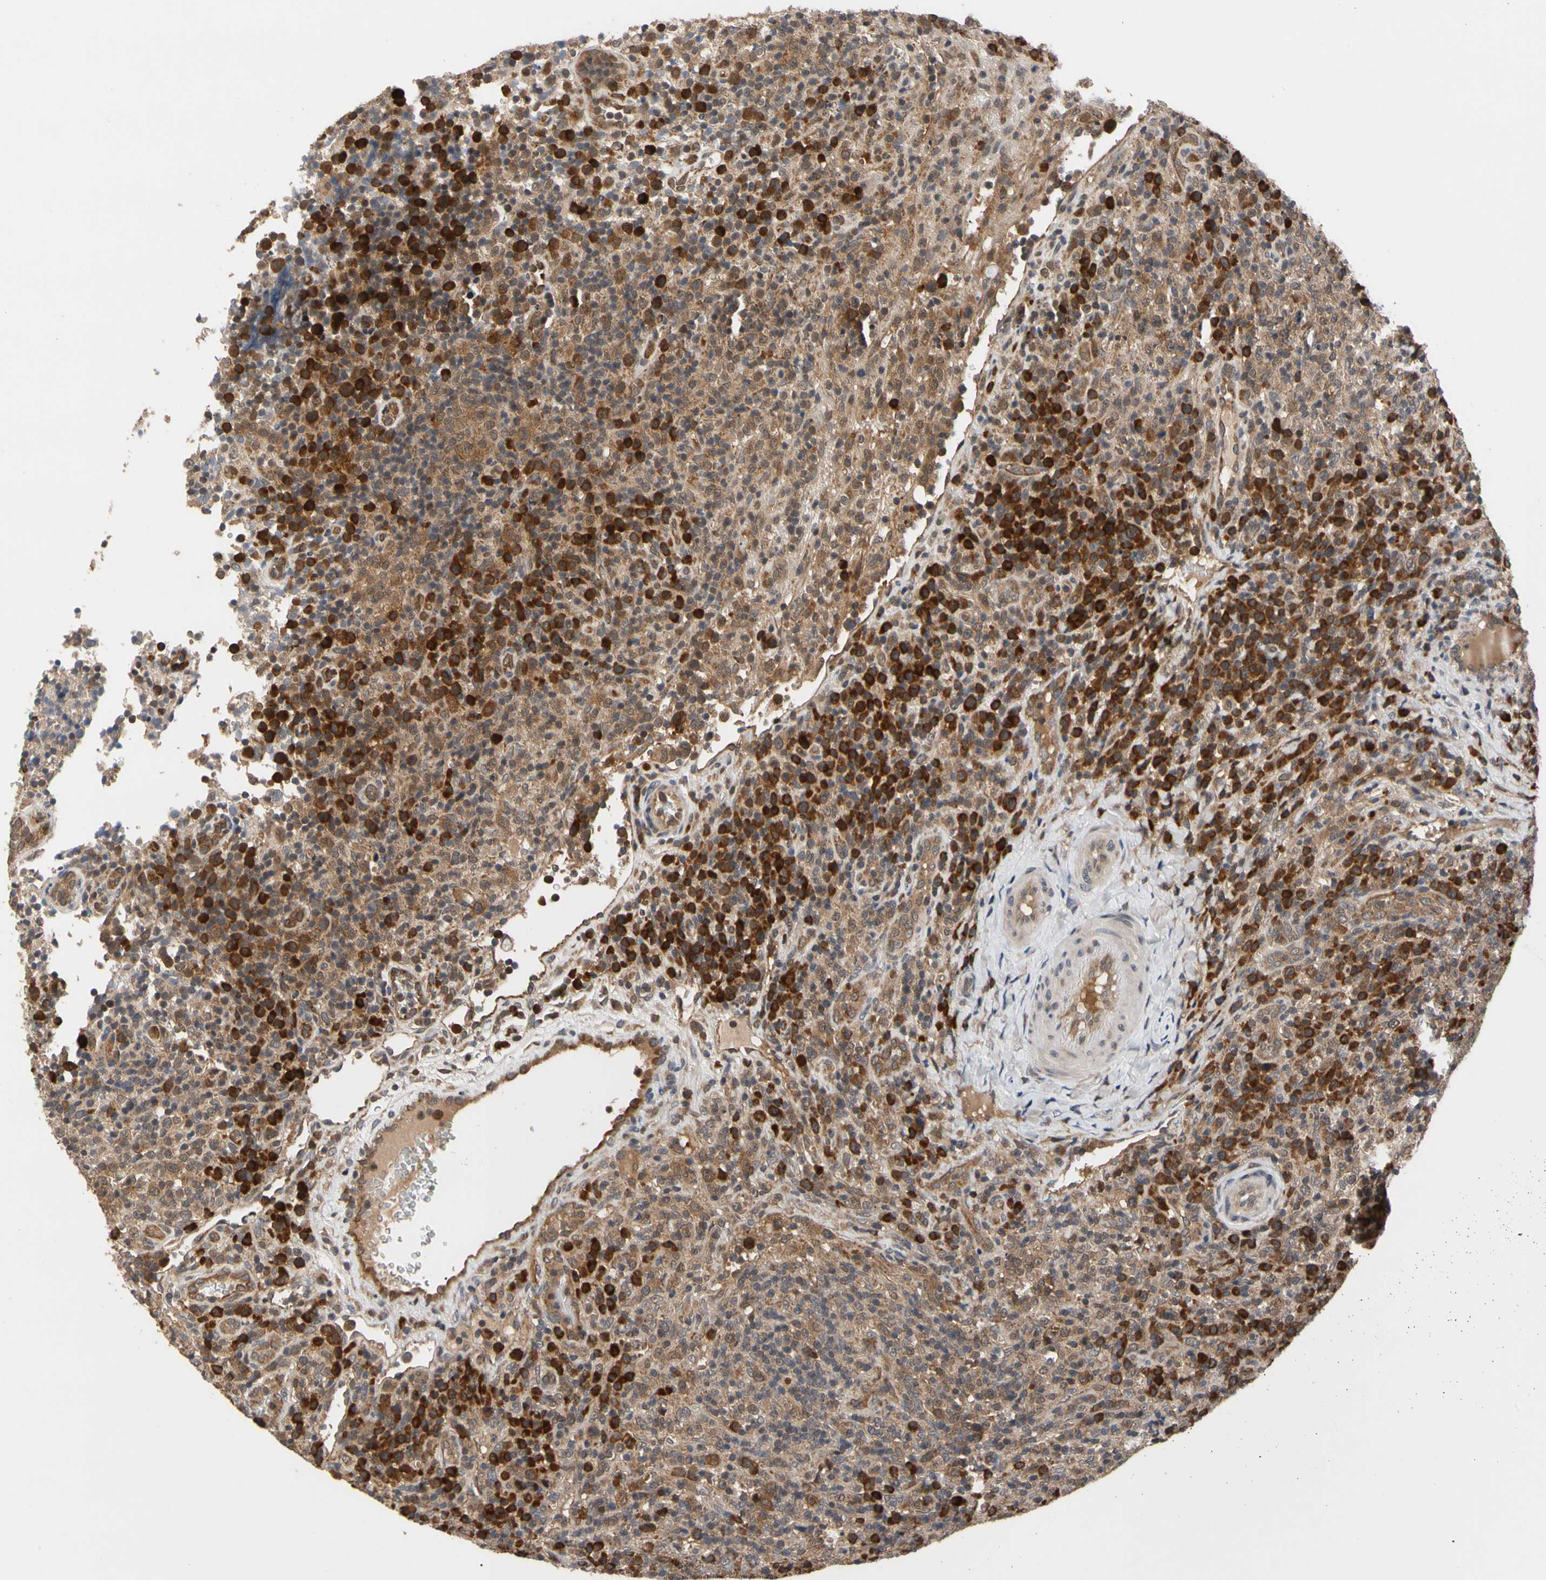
{"staining": {"intensity": "strong", "quantity": "25%-75%", "location": "cytoplasmic/membranous"}, "tissue": "lymphoma", "cell_type": "Tumor cells", "image_type": "cancer", "snomed": [{"axis": "morphology", "description": "Malignant lymphoma, non-Hodgkin's type, High grade"}, {"axis": "topography", "description": "Lymph node"}], "caption": "Tumor cells display high levels of strong cytoplasmic/membranous expression in approximately 25%-75% of cells in malignant lymphoma, non-Hodgkin's type (high-grade).", "gene": "CYTIP", "patient": {"sex": "female", "age": 76}}